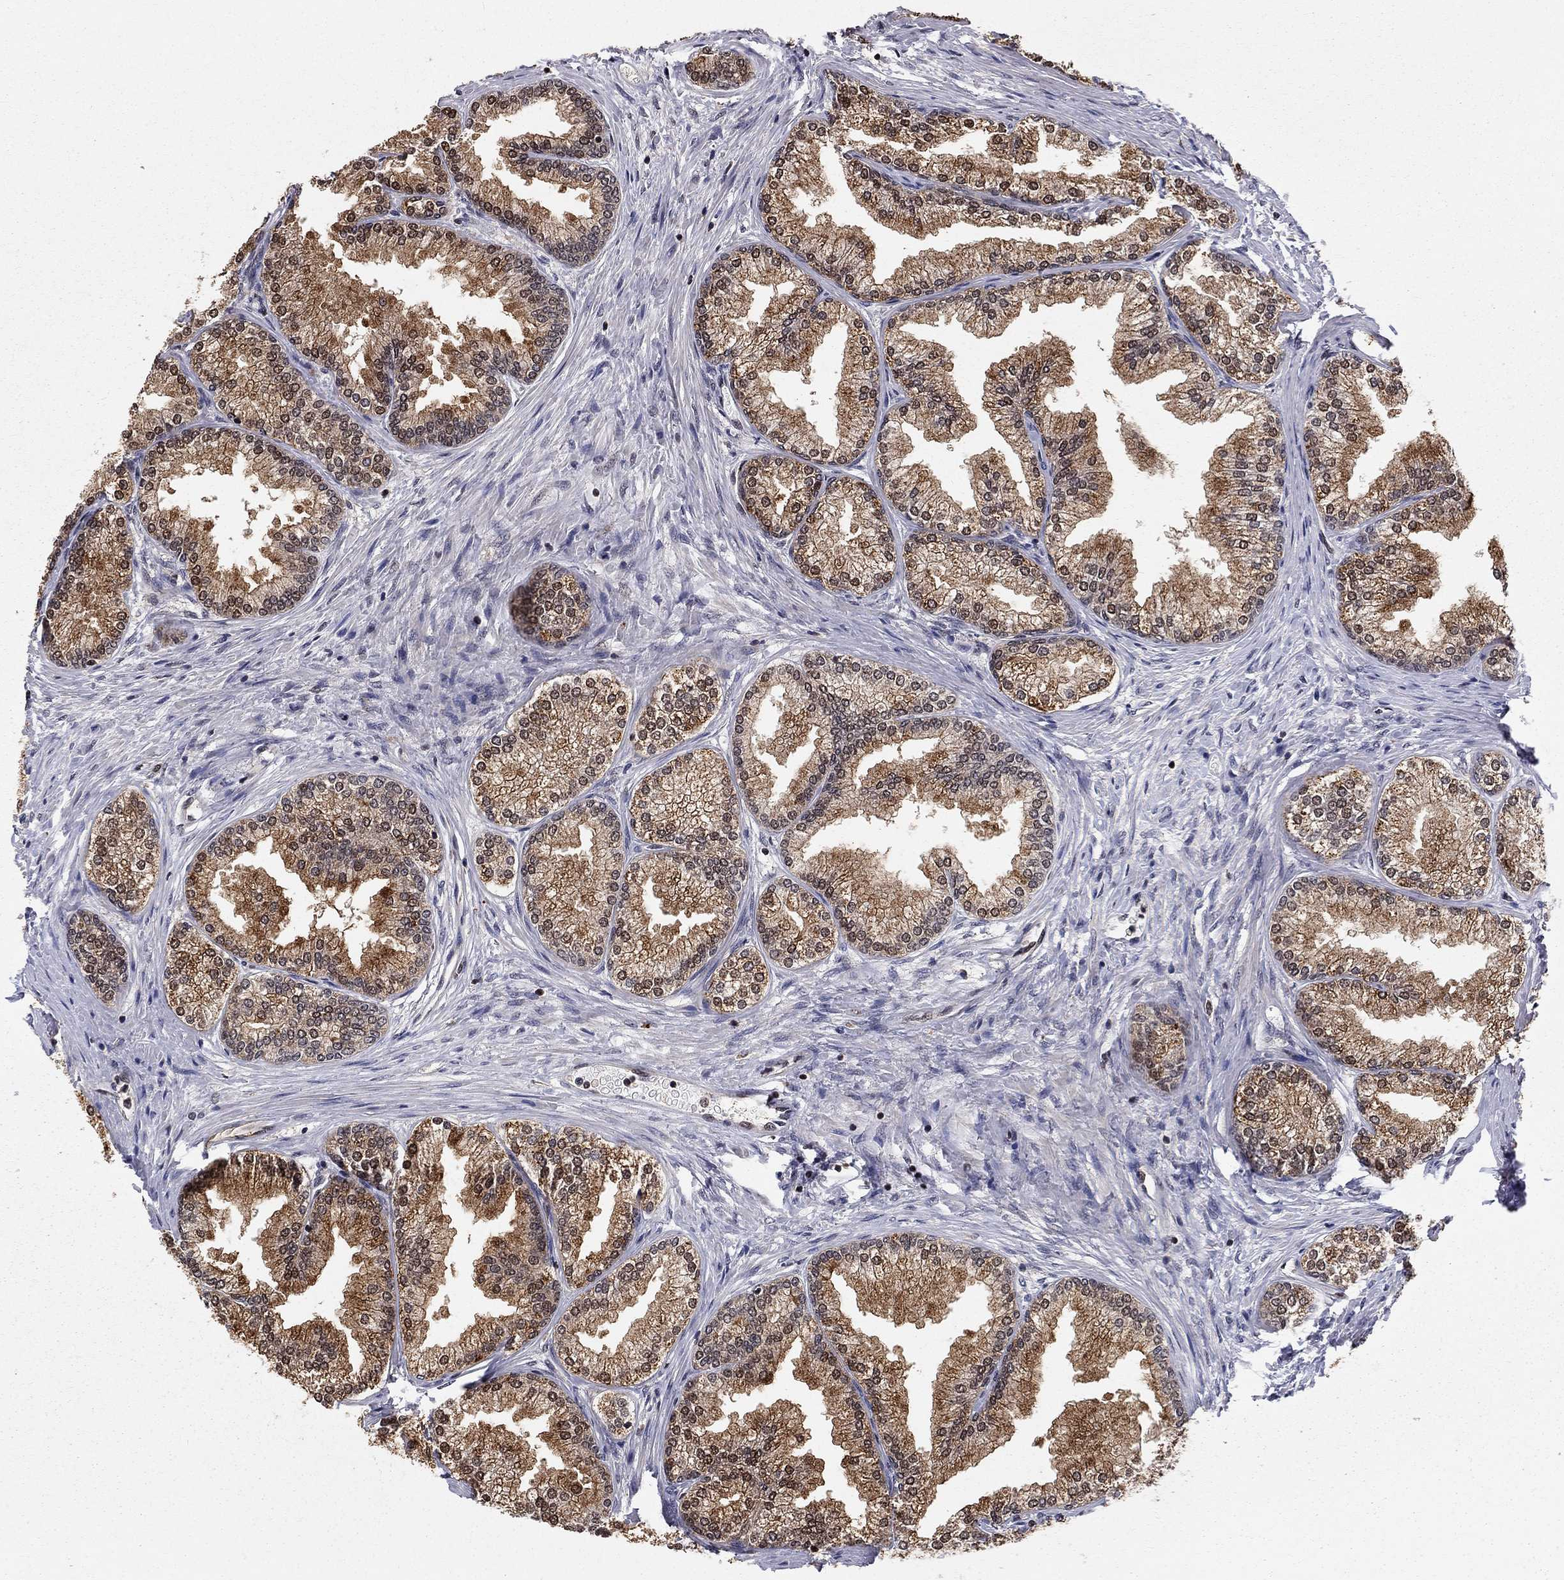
{"staining": {"intensity": "strong", "quantity": "25%-75%", "location": "cytoplasmic/membranous,nuclear"}, "tissue": "prostate", "cell_type": "Glandular cells", "image_type": "normal", "snomed": [{"axis": "morphology", "description": "Normal tissue, NOS"}, {"axis": "topography", "description": "Prostate"}], "caption": "Glandular cells show strong cytoplasmic/membranous,nuclear positivity in approximately 25%-75% of cells in normal prostate.", "gene": "ELOB", "patient": {"sex": "male", "age": 72}}